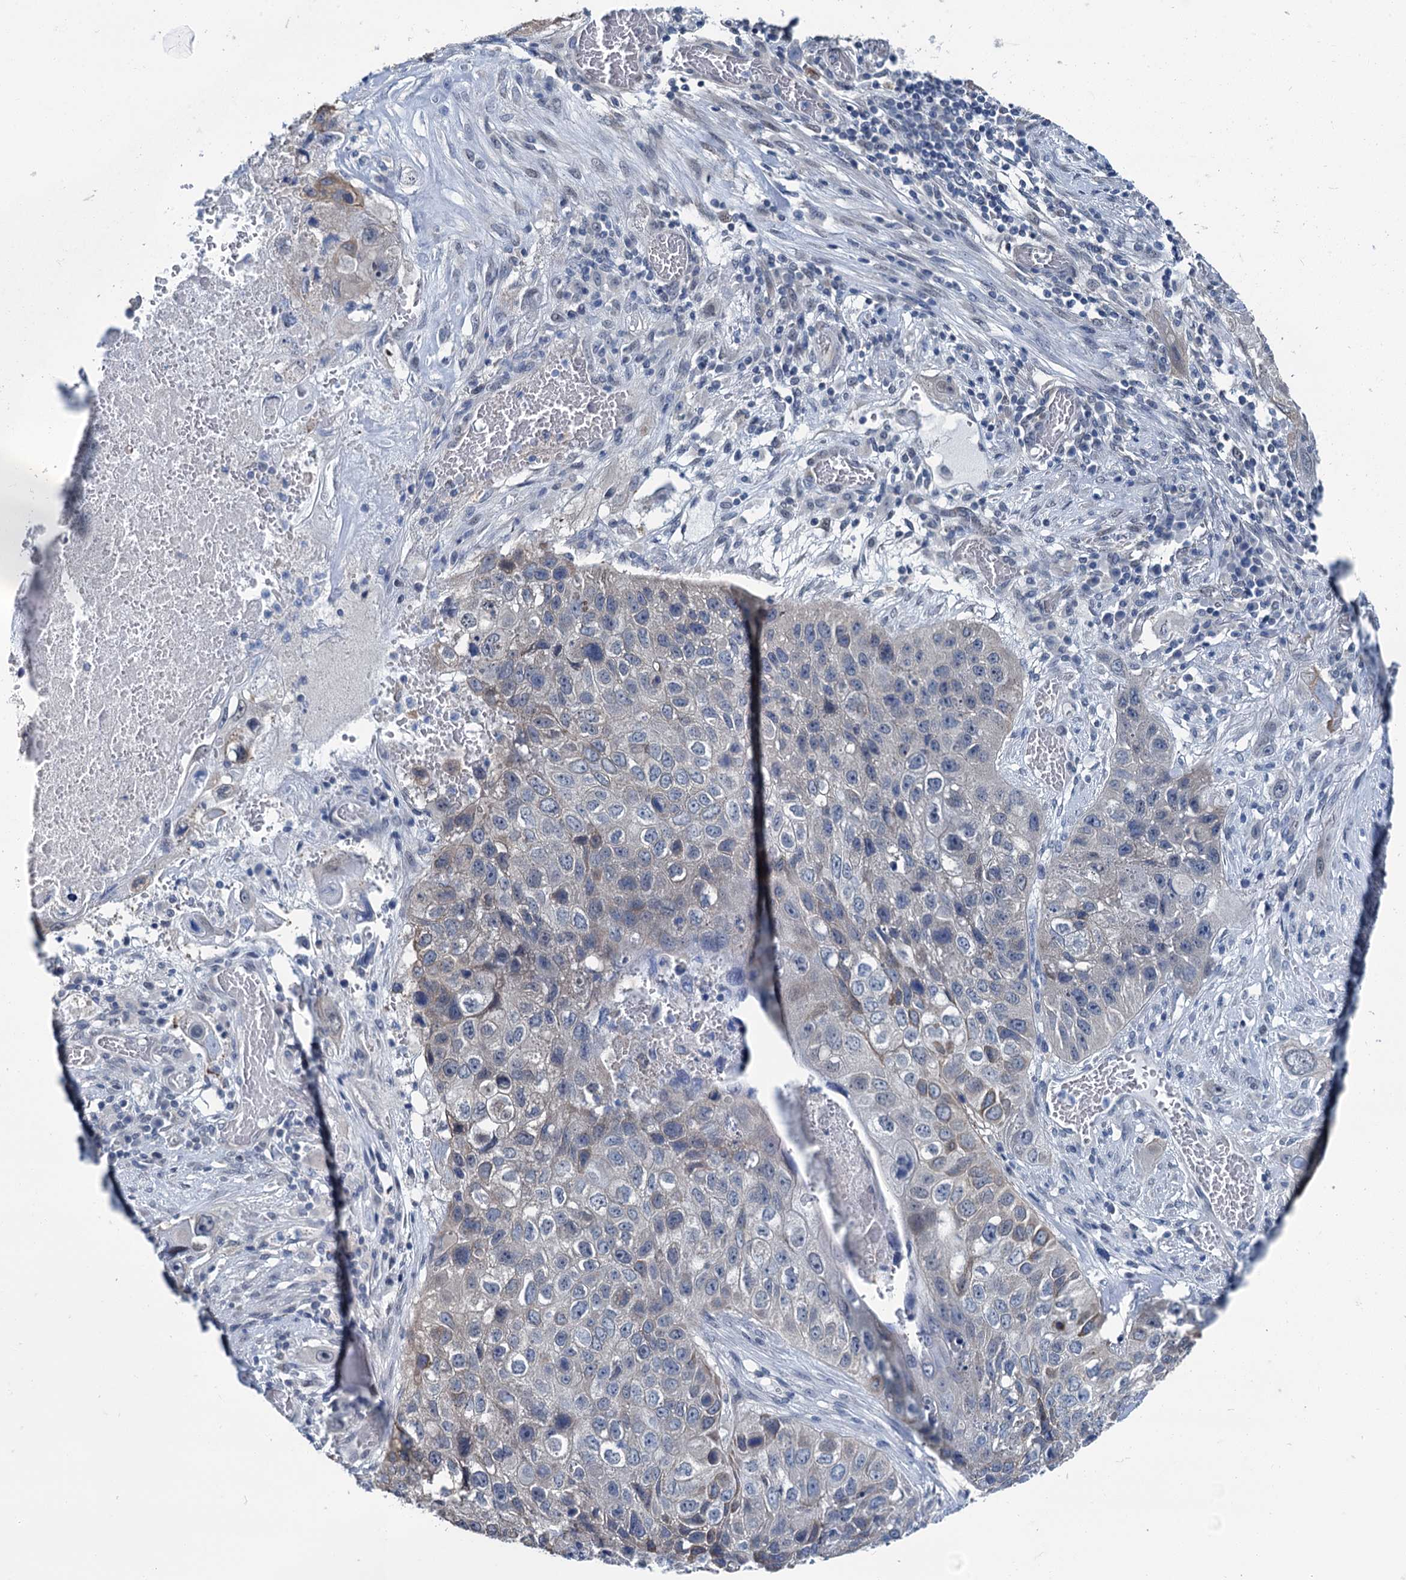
{"staining": {"intensity": "weak", "quantity": "<25%", "location": "cytoplasmic/membranous"}, "tissue": "lung cancer", "cell_type": "Tumor cells", "image_type": "cancer", "snomed": [{"axis": "morphology", "description": "Squamous cell carcinoma, NOS"}, {"axis": "topography", "description": "Lung"}], "caption": "High power microscopy photomicrograph of an immunohistochemistry photomicrograph of lung cancer (squamous cell carcinoma), revealing no significant staining in tumor cells.", "gene": "MIOX", "patient": {"sex": "male", "age": 61}}